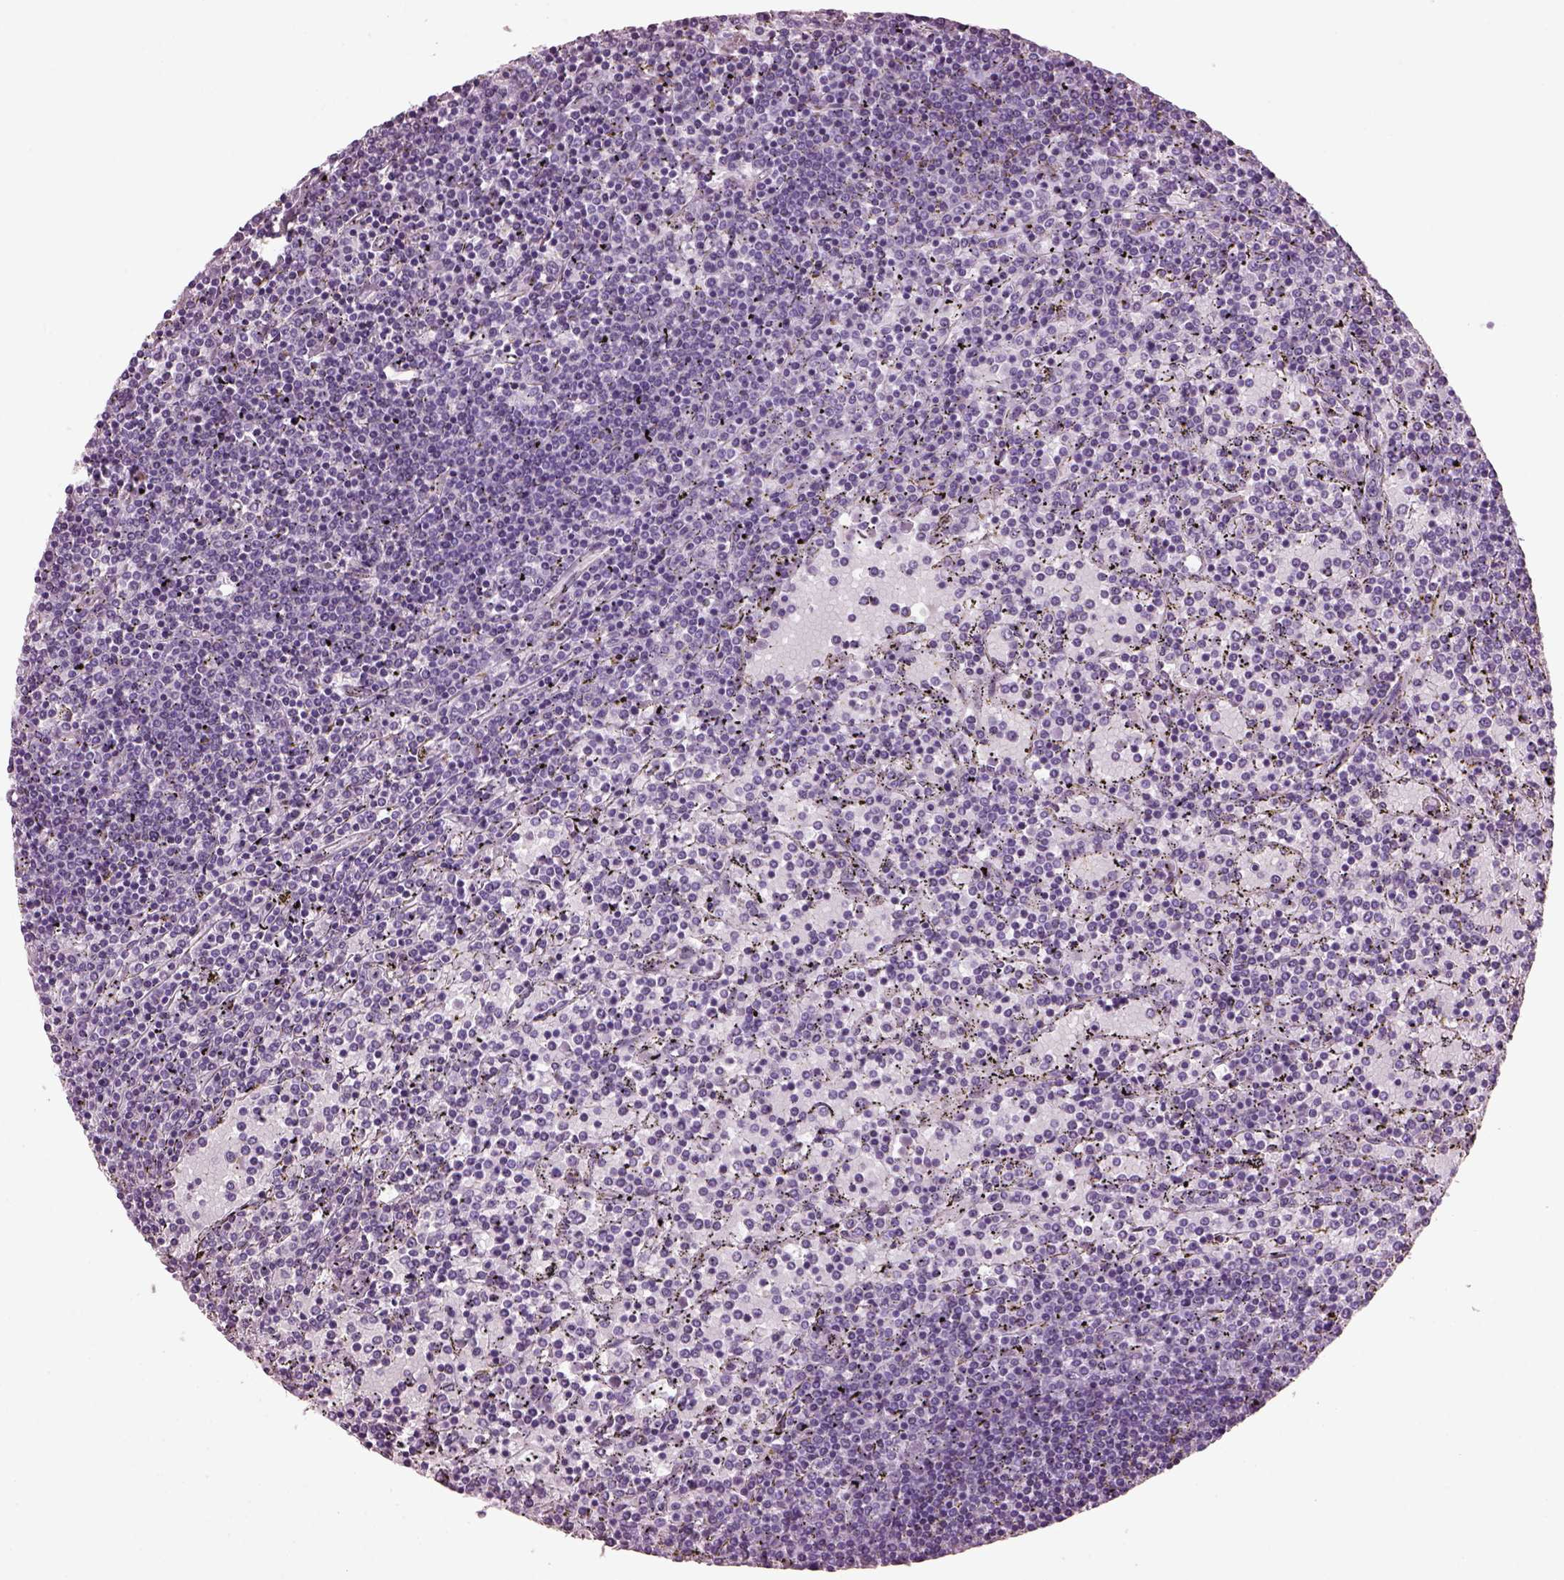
{"staining": {"intensity": "negative", "quantity": "none", "location": "none"}, "tissue": "lymphoma", "cell_type": "Tumor cells", "image_type": "cancer", "snomed": [{"axis": "morphology", "description": "Malignant lymphoma, non-Hodgkin's type, Low grade"}, {"axis": "topography", "description": "Spleen"}], "caption": "Immunohistochemistry image of neoplastic tissue: human malignant lymphoma, non-Hodgkin's type (low-grade) stained with DAB shows no significant protein staining in tumor cells. The staining is performed using DAB (3,3'-diaminobenzidine) brown chromogen with nuclei counter-stained in using hematoxylin.", "gene": "KRTAP3-2", "patient": {"sex": "female", "age": 77}}